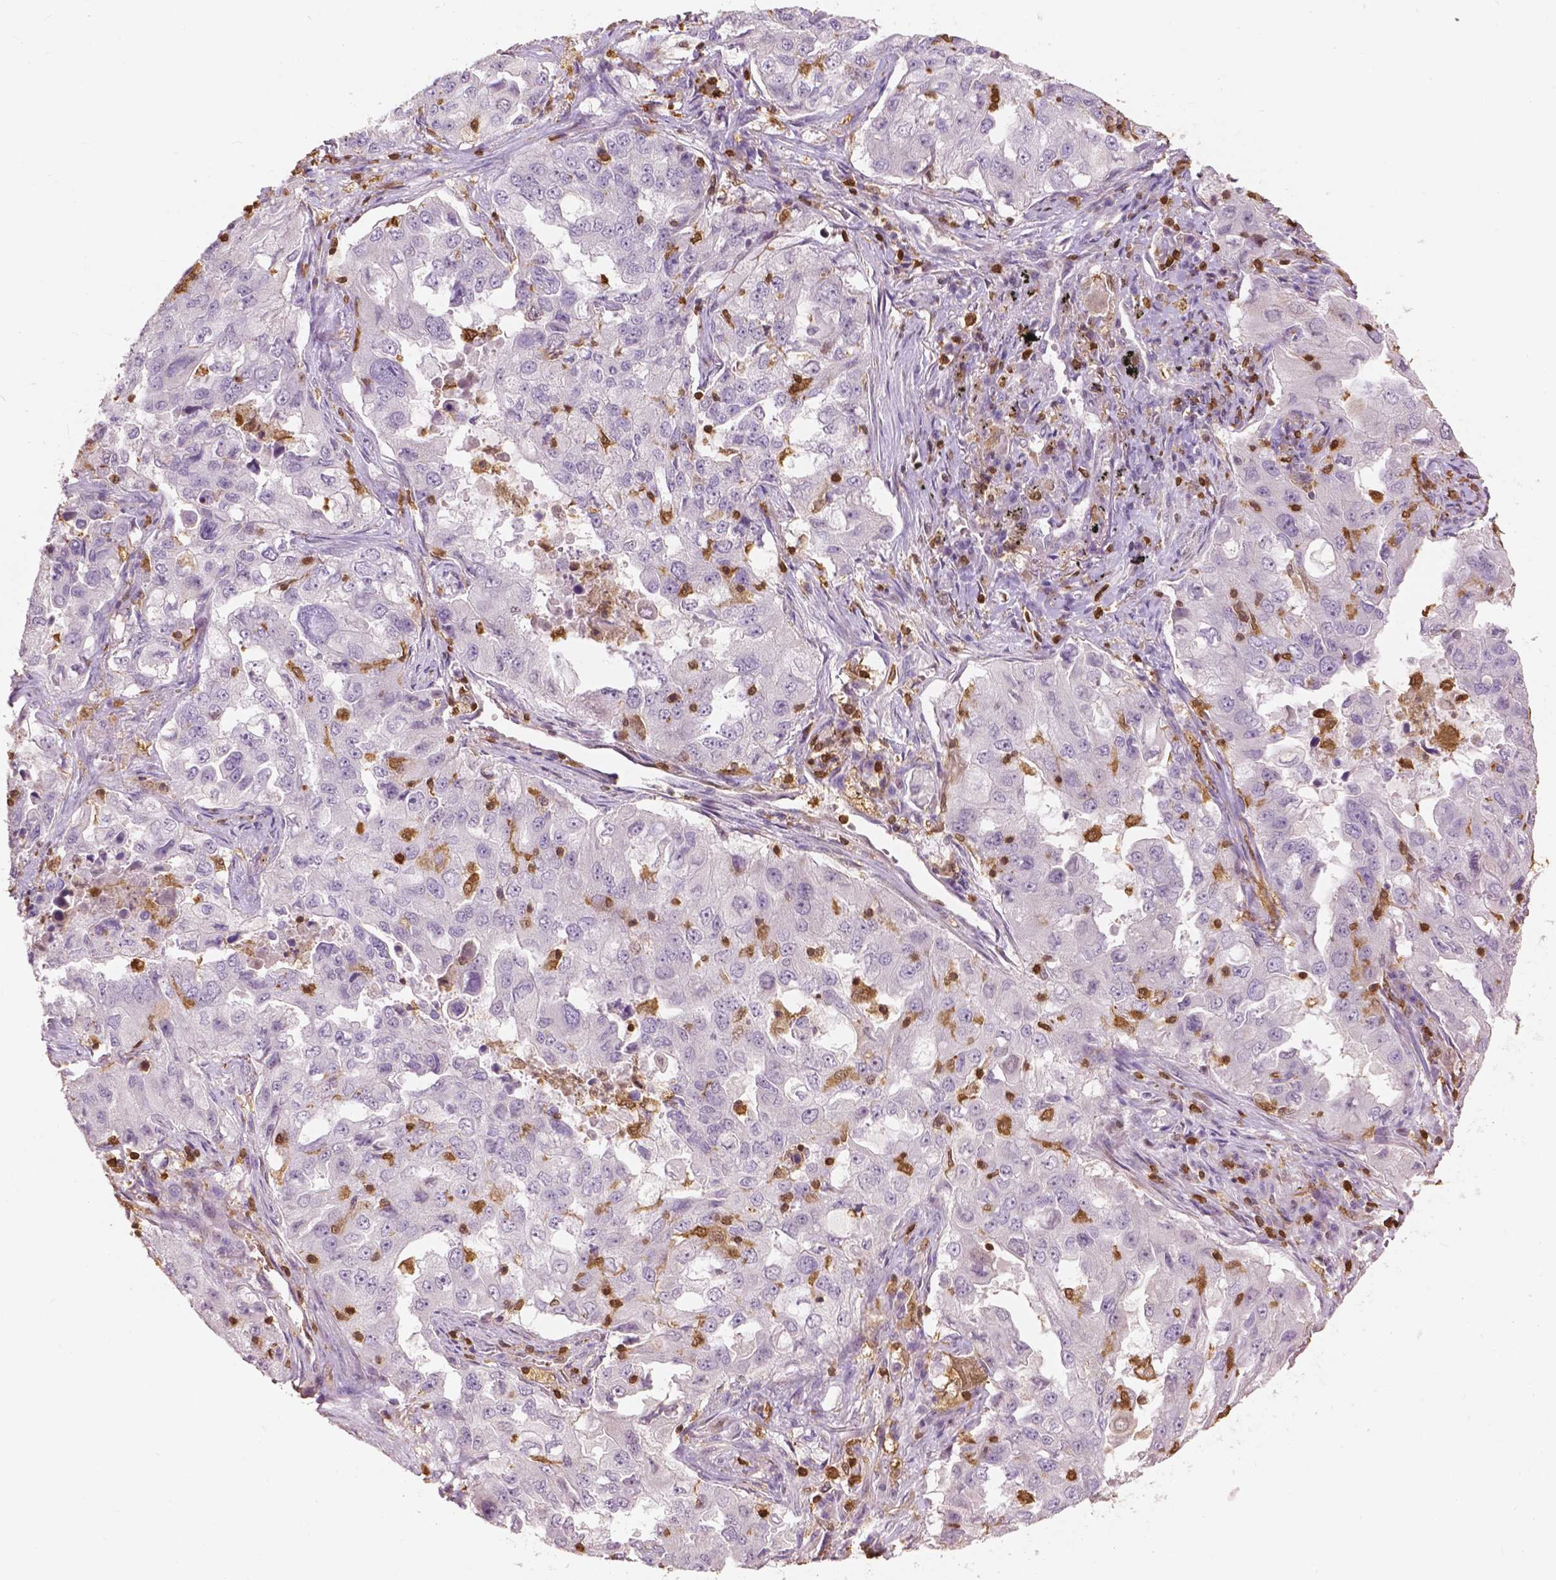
{"staining": {"intensity": "negative", "quantity": "none", "location": "none"}, "tissue": "lung cancer", "cell_type": "Tumor cells", "image_type": "cancer", "snomed": [{"axis": "morphology", "description": "Adenocarcinoma, NOS"}, {"axis": "topography", "description": "Lung"}], "caption": "A micrograph of lung adenocarcinoma stained for a protein shows no brown staining in tumor cells. Brightfield microscopy of immunohistochemistry (IHC) stained with DAB (3,3'-diaminobenzidine) (brown) and hematoxylin (blue), captured at high magnification.", "gene": "S100A4", "patient": {"sex": "female", "age": 61}}